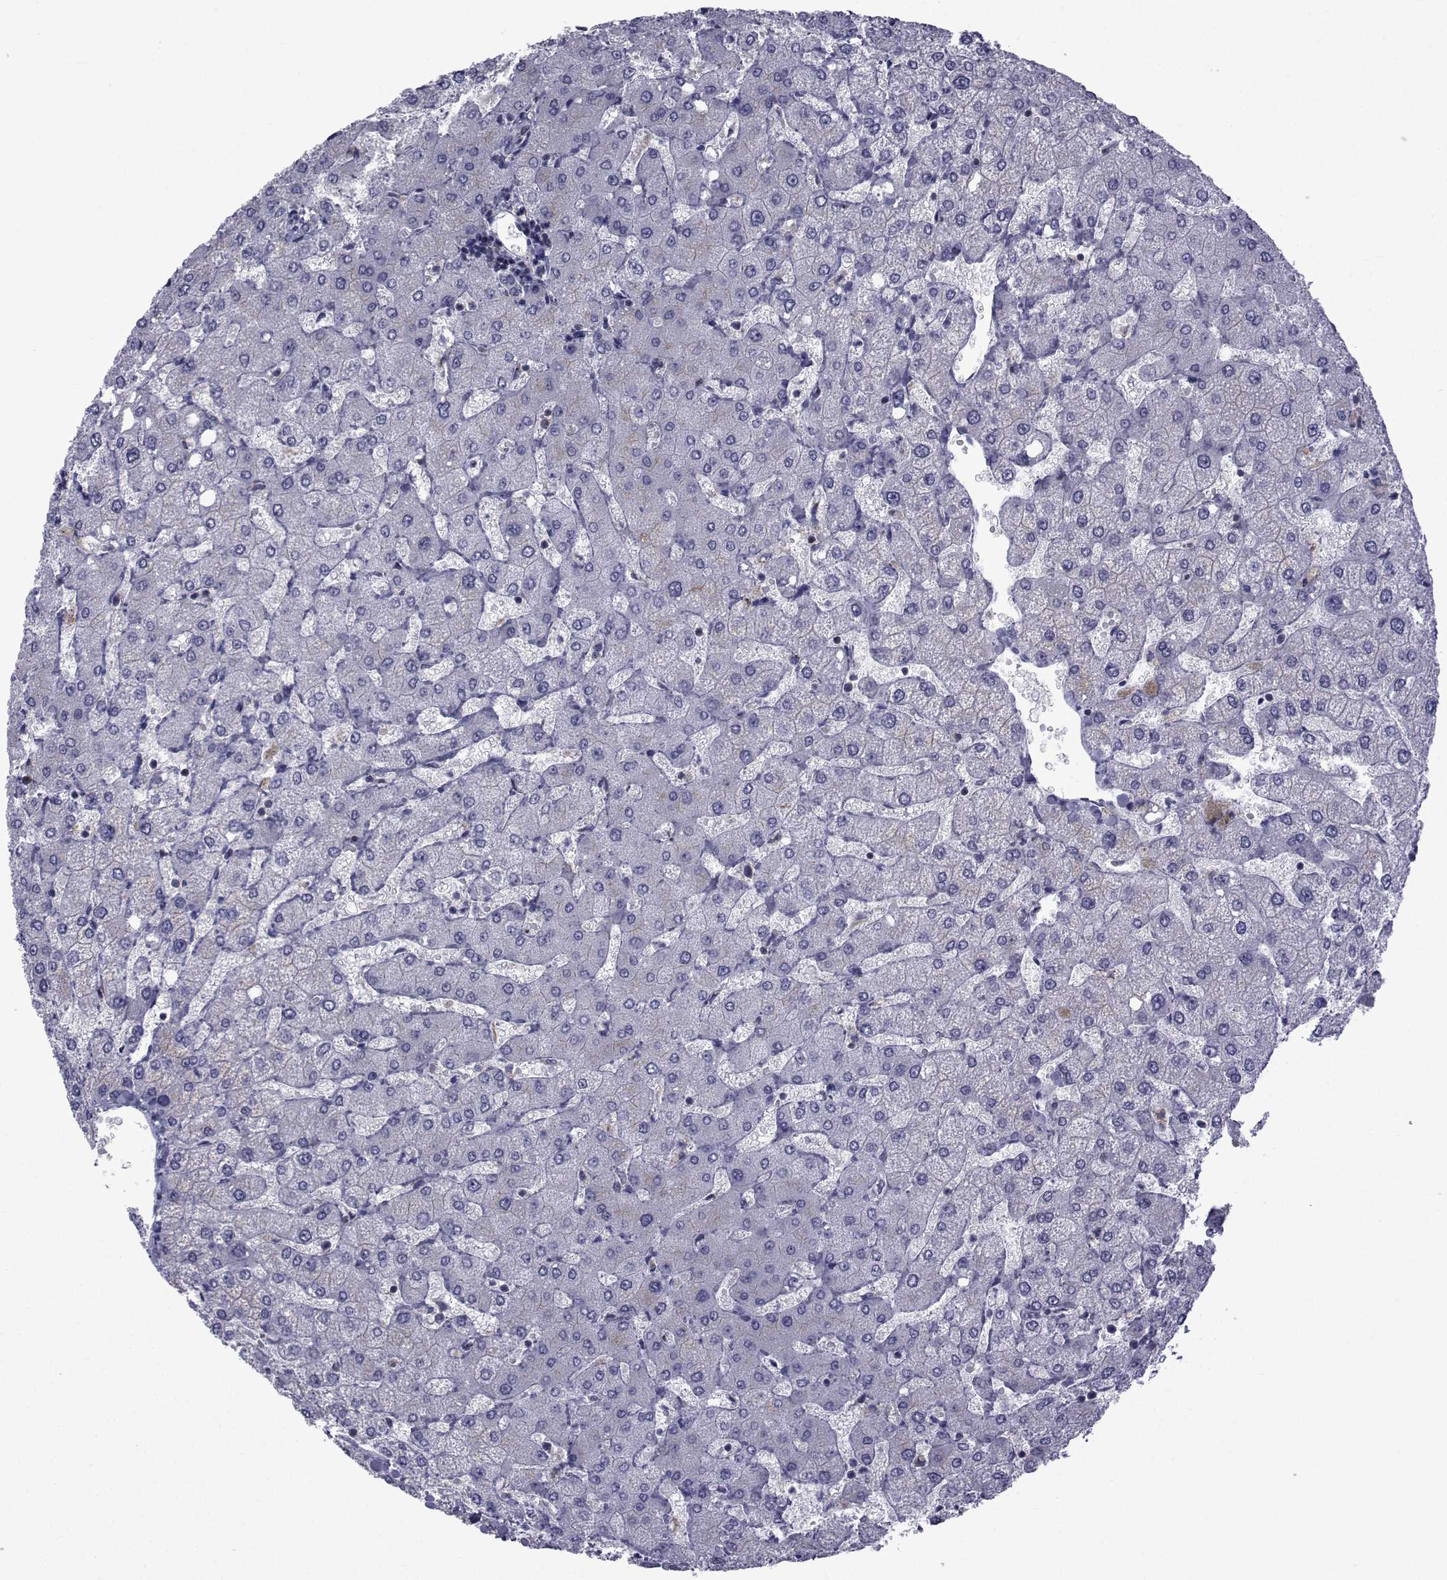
{"staining": {"intensity": "negative", "quantity": "none", "location": "none"}, "tissue": "liver", "cell_type": "Cholangiocytes", "image_type": "normal", "snomed": [{"axis": "morphology", "description": "Normal tissue, NOS"}, {"axis": "topography", "description": "Liver"}], "caption": "DAB immunohistochemical staining of normal liver reveals no significant expression in cholangiocytes.", "gene": "PDE6G", "patient": {"sex": "female", "age": 54}}